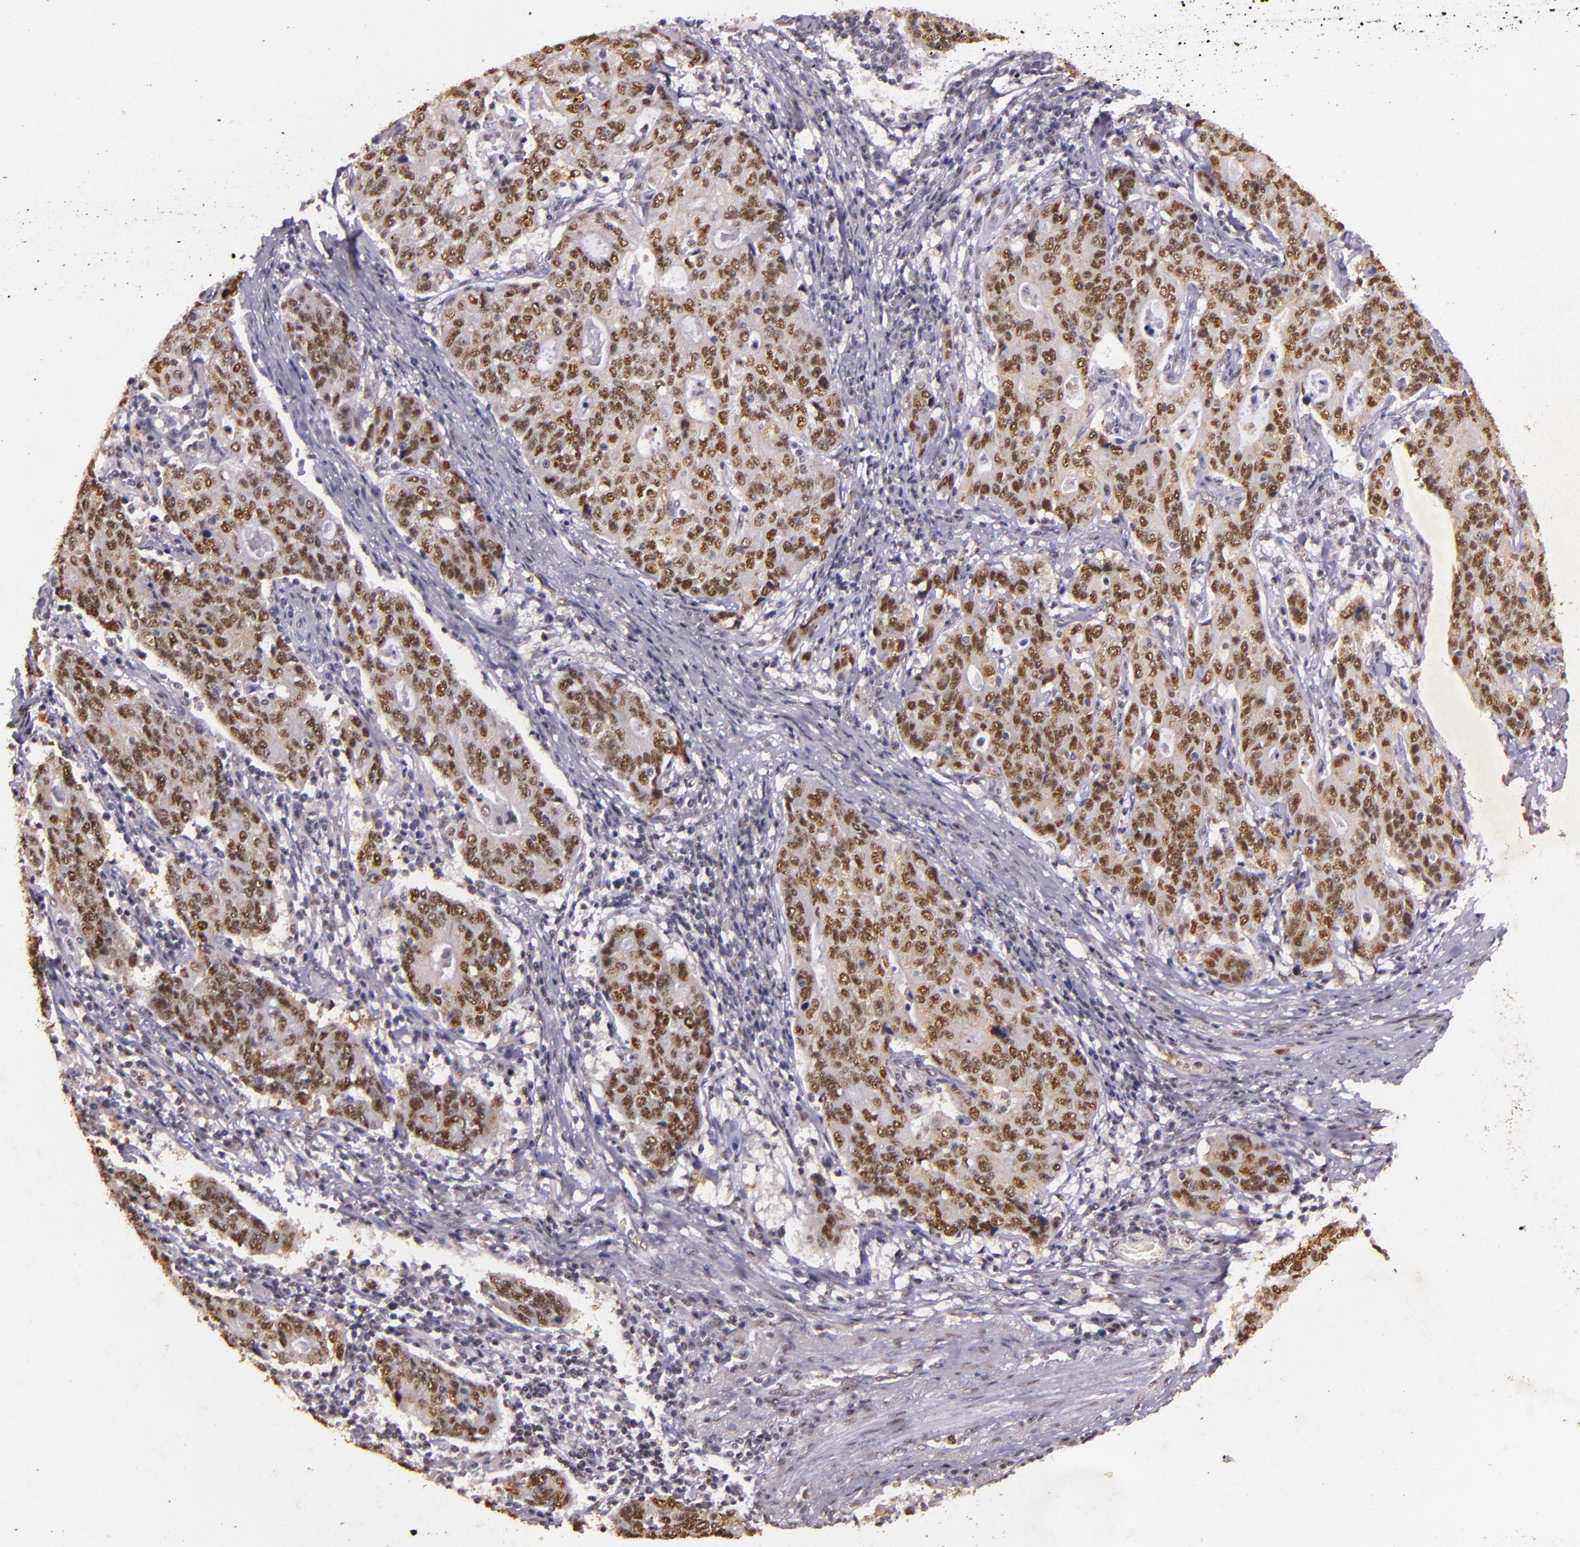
{"staining": {"intensity": "moderate", "quantity": ">75%", "location": "nuclear"}, "tissue": "stomach cancer", "cell_type": "Tumor cells", "image_type": "cancer", "snomed": [{"axis": "morphology", "description": "Adenocarcinoma, NOS"}, {"axis": "topography", "description": "Esophagus"}, {"axis": "topography", "description": "Stomach"}], "caption": "Stomach cancer tissue demonstrates moderate nuclear expression in approximately >75% of tumor cells", "gene": "CBX3", "patient": {"sex": "male", "age": 74}}